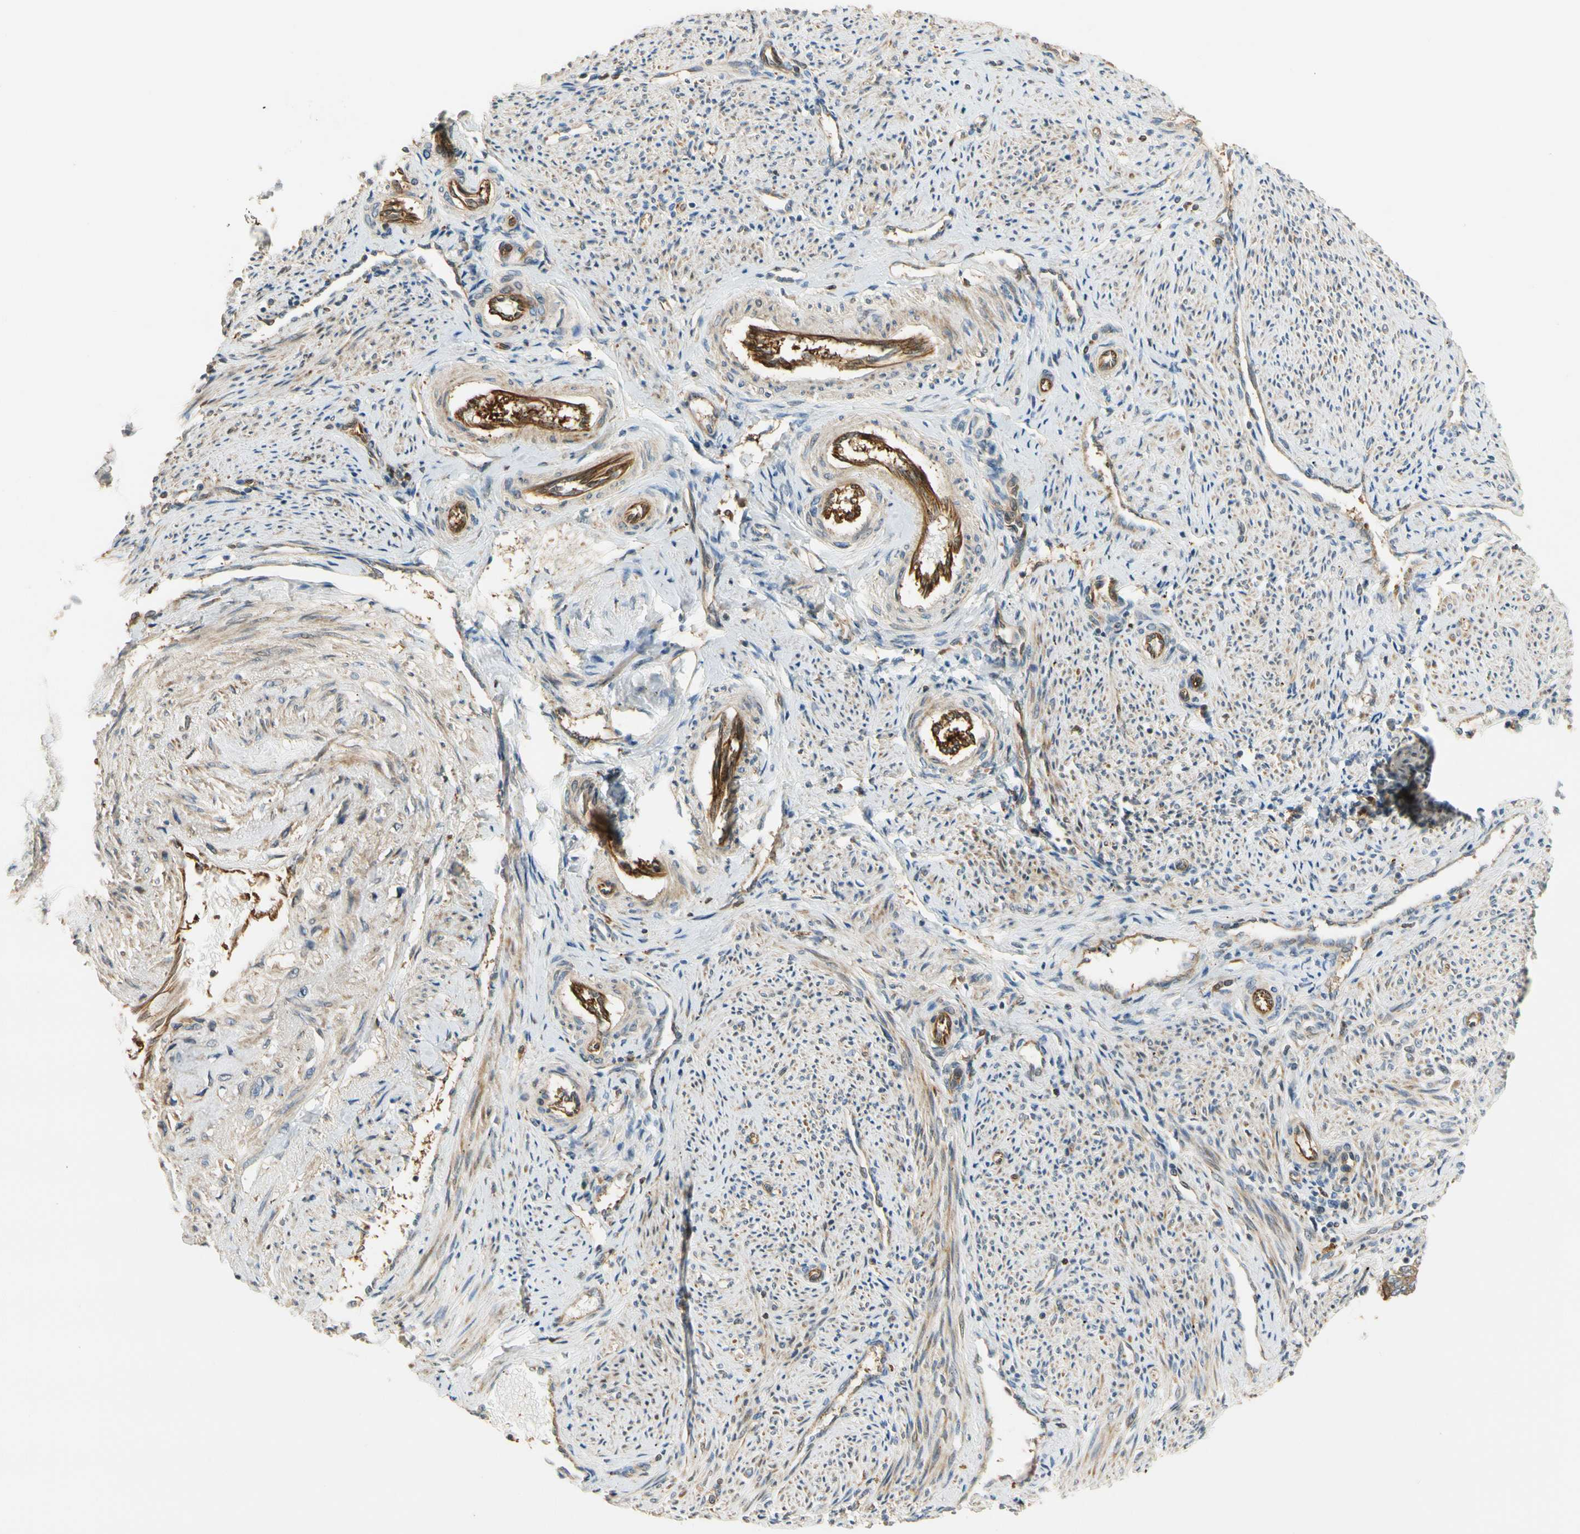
{"staining": {"intensity": "moderate", "quantity": ">75%", "location": "cytoplasmic/membranous"}, "tissue": "endometrium", "cell_type": "Cells in endometrial stroma", "image_type": "normal", "snomed": [{"axis": "morphology", "description": "Normal tissue, NOS"}, {"axis": "topography", "description": "Endometrium"}], "caption": "Immunohistochemical staining of benign endometrium displays medium levels of moderate cytoplasmic/membranous expression in approximately >75% of cells in endometrial stroma. (Brightfield microscopy of DAB IHC at high magnification).", "gene": "PARP14", "patient": {"sex": "female", "age": 42}}